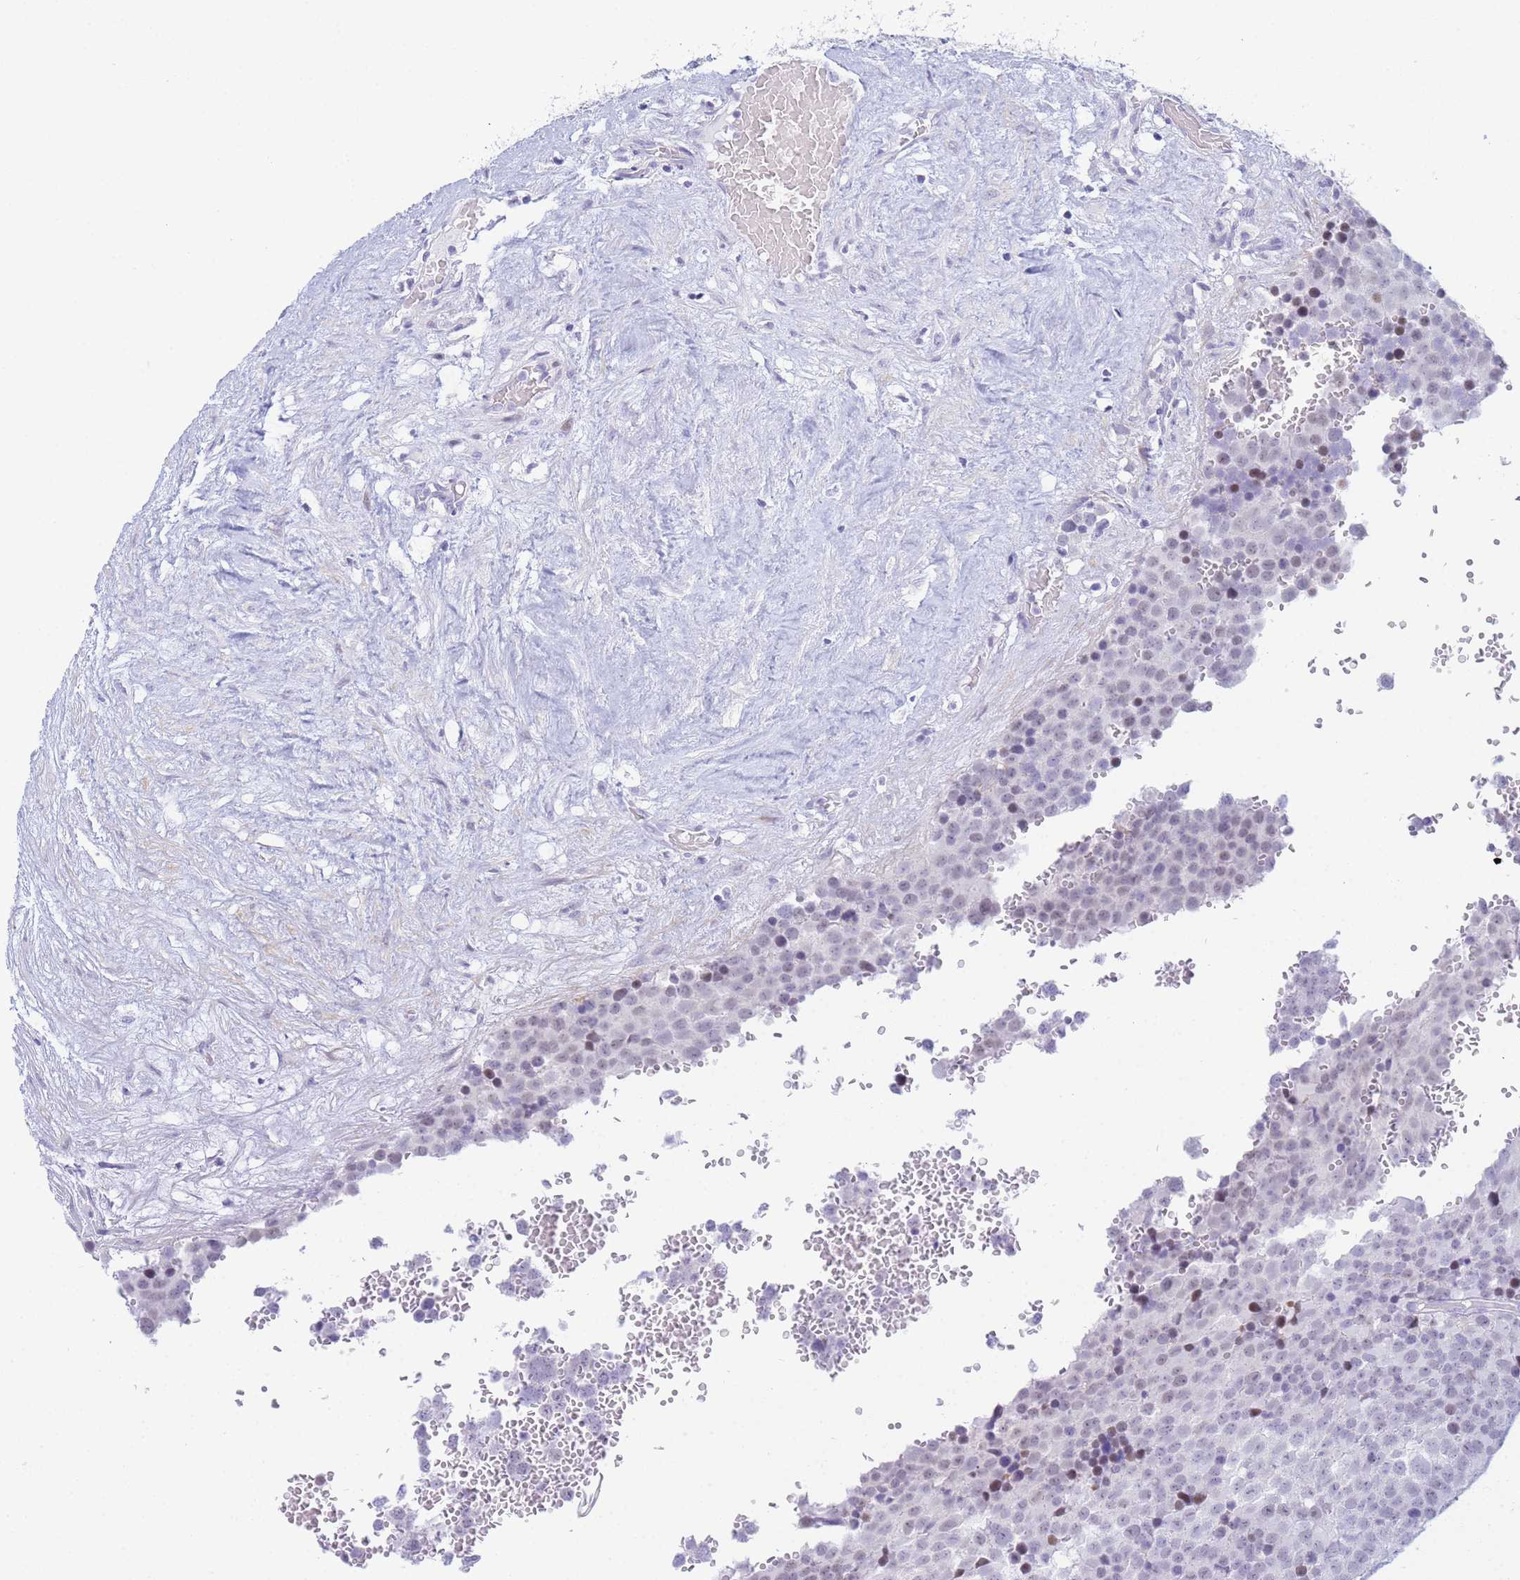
{"staining": {"intensity": "negative", "quantity": "none", "location": "none"}, "tissue": "testis cancer", "cell_type": "Tumor cells", "image_type": "cancer", "snomed": [{"axis": "morphology", "description": "Seminoma, NOS"}, {"axis": "topography", "description": "Testis"}], "caption": "This is an immunohistochemistry image of testis seminoma. There is no positivity in tumor cells.", "gene": "SNX20", "patient": {"sex": "male", "age": 71}}